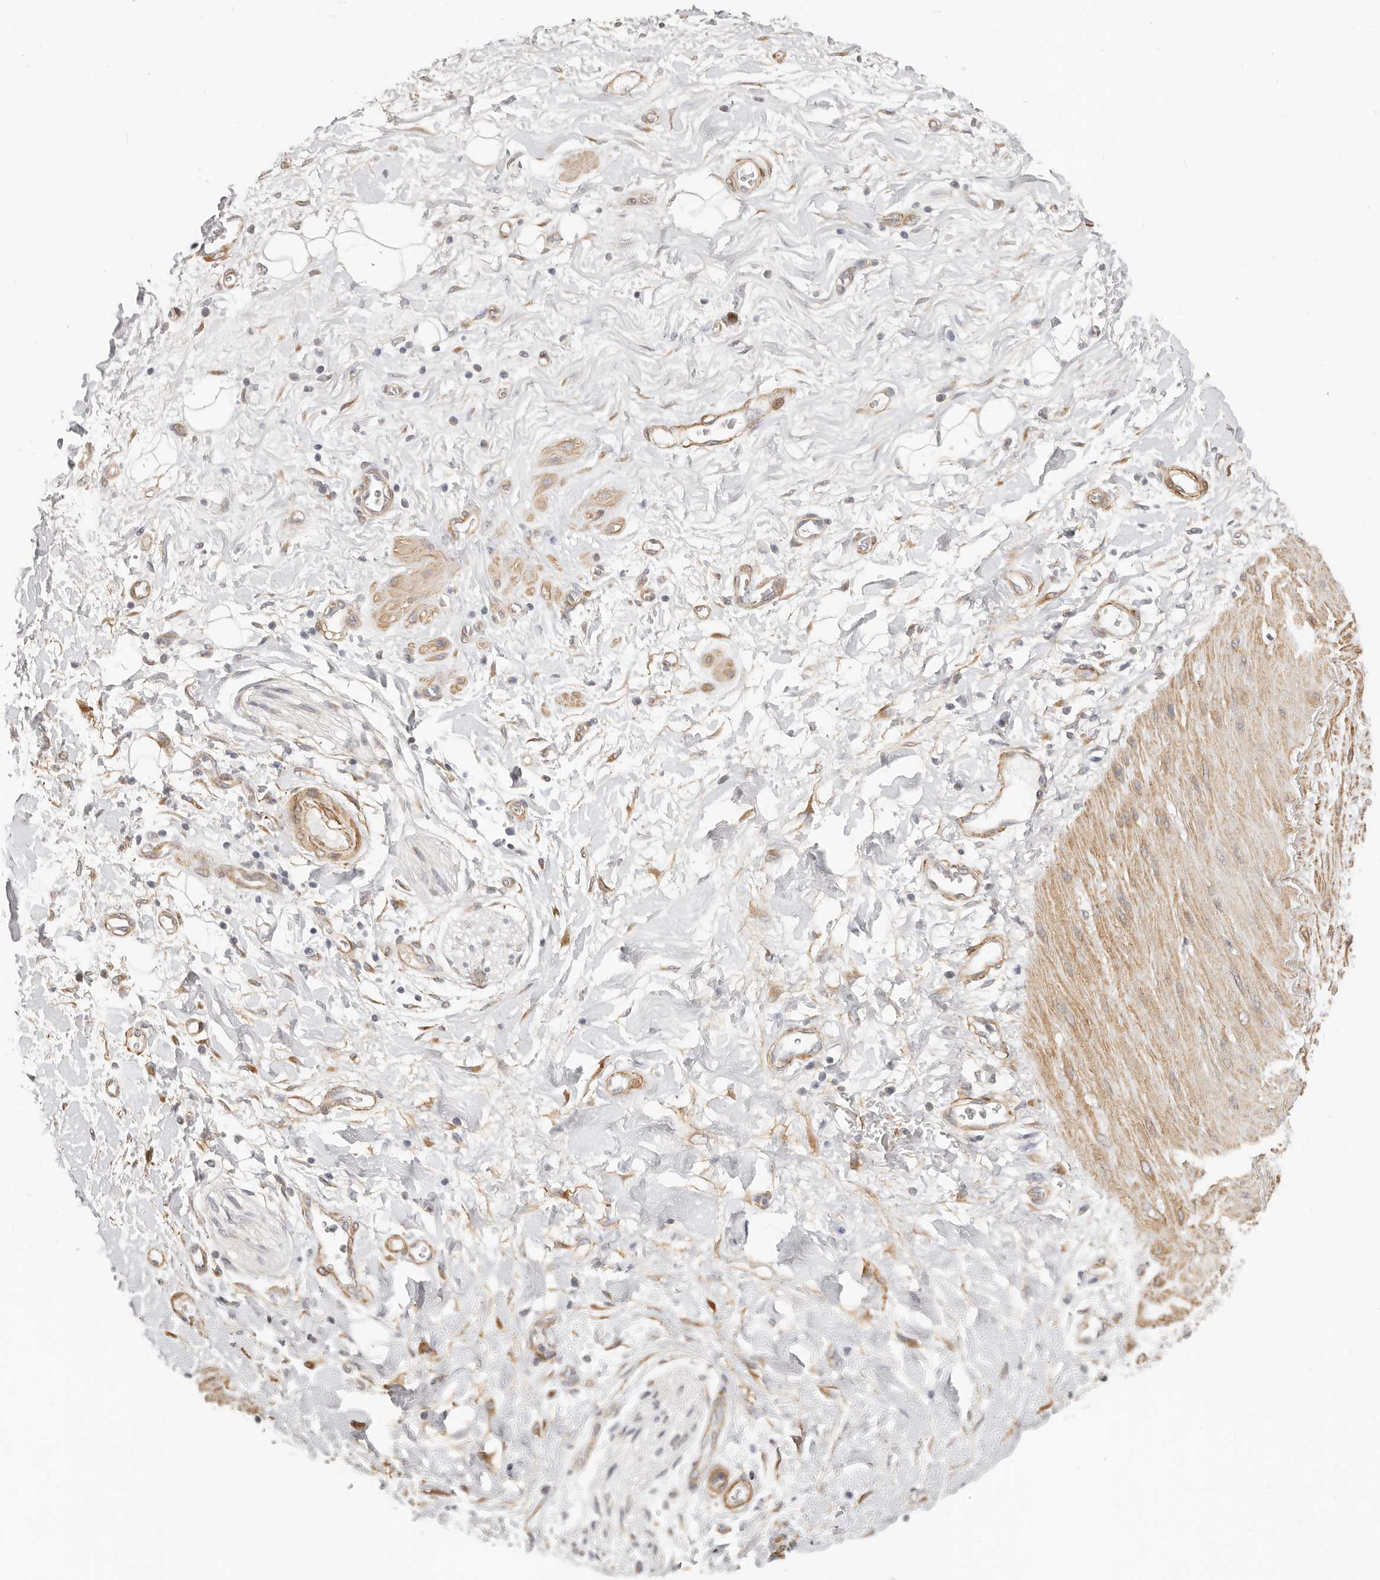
{"staining": {"intensity": "negative", "quantity": "none", "location": "none"}, "tissue": "adipose tissue", "cell_type": "Adipocytes", "image_type": "normal", "snomed": [{"axis": "morphology", "description": "Normal tissue, NOS"}, {"axis": "morphology", "description": "Adenocarcinoma, NOS"}, {"axis": "topography", "description": "Pancreas"}, {"axis": "topography", "description": "Peripheral nerve tissue"}], "caption": "DAB immunohistochemical staining of benign adipose tissue reveals no significant positivity in adipocytes.", "gene": "RABAC1", "patient": {"sex": "male", "age": 59}}